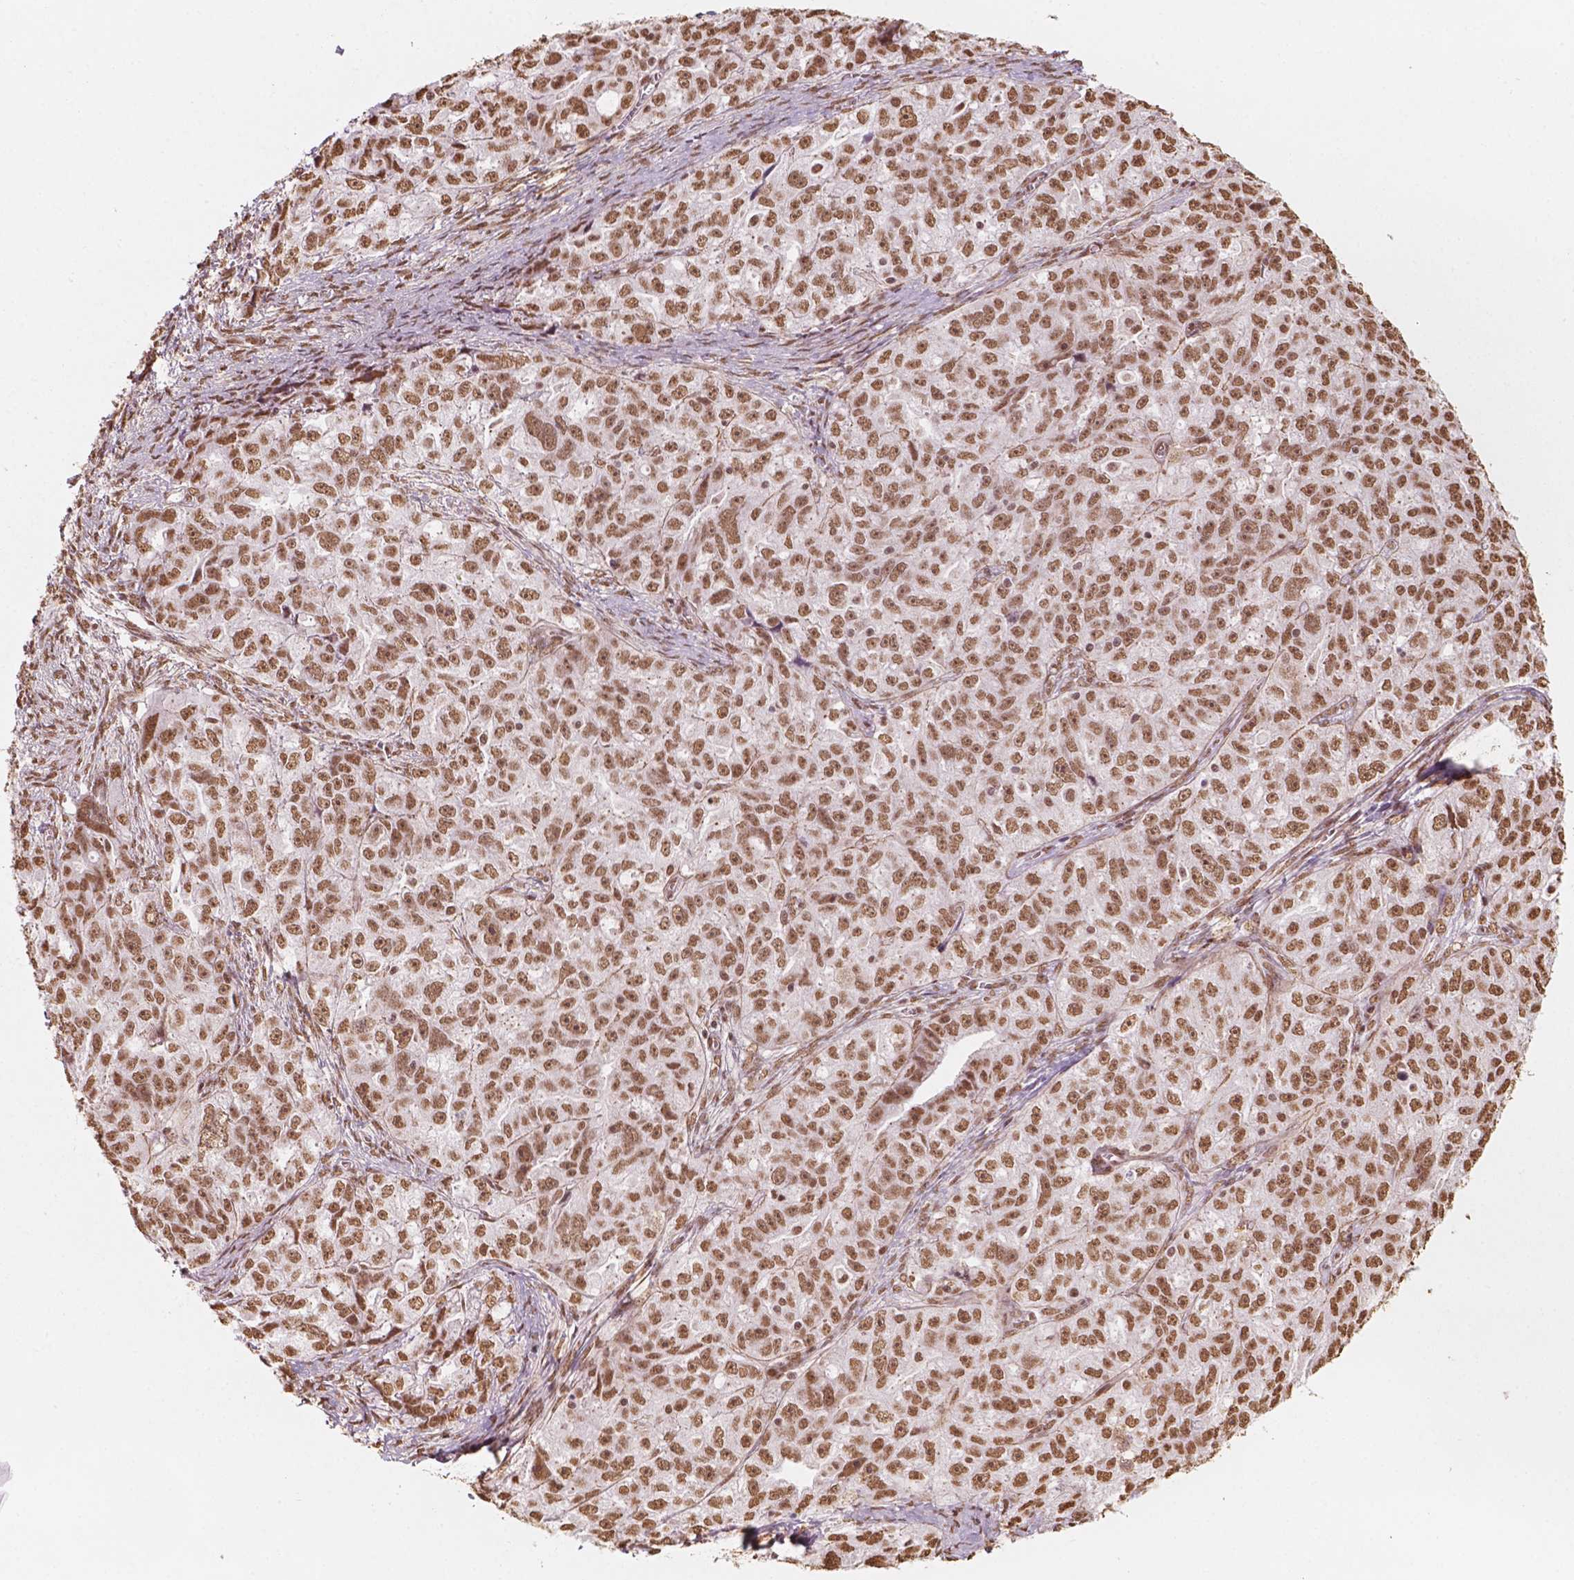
{"staining": {"intensity": "moderate", "quantity": ">75%", "location": "nuclear"}, "tissue": "ovarian cancer", "cell_type": "Tumor cells", "image_type": "cancer", "snomed": [{"axis": "morphology", "description": "Cystadenocarcinoma, serous, NOS"}, {"axis": "topography", "description": "Ovary"}], "caption": "A high-resolution photomicrograph shows IHC staining of ovarian serous cystadenocarcinoma, which displays moderate nuclear positivity in about >75% of tumor cells.", "gene": "GTF3C5", "patient": {"sex": "female", "age": 51}}